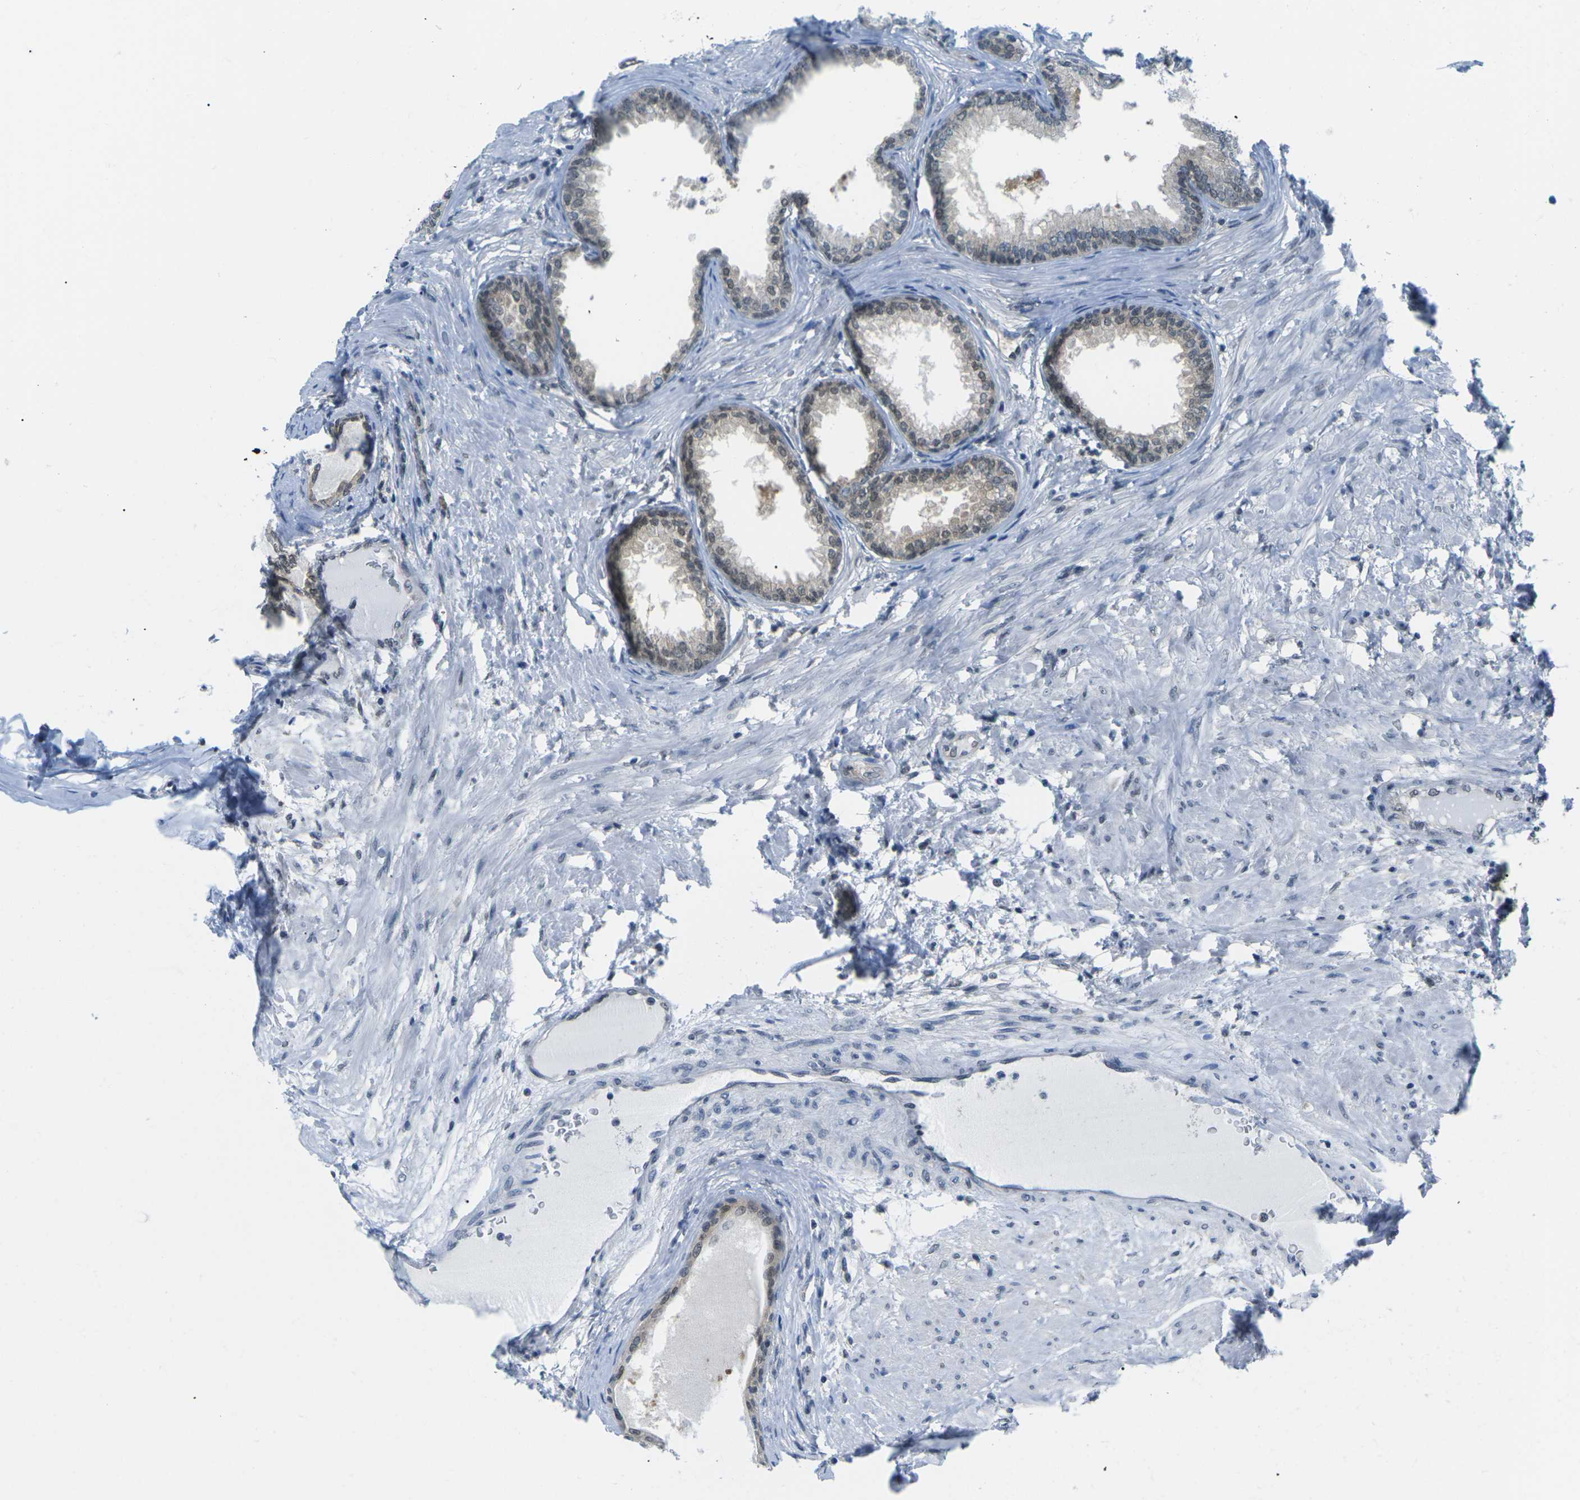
{"staining": {"intensity": "moderate", "quantity": ">75%", "location": "nuclear"}, "tissue": "prostate", "cell_type": "Glandular cells", "image_type": "normal", "snomed": [{"axis": "morphology", "description": "Normal tissue, NOS"}, {"axis": "topography", "description": "Prostate"}], "caption": "Immunohistochemistry of normal prostate exhibits medium levels of moderate nuclear staining in about >75% of glandular cells.", "gene": "UBA7", "patient": {"sex": "male", "age": 76}}